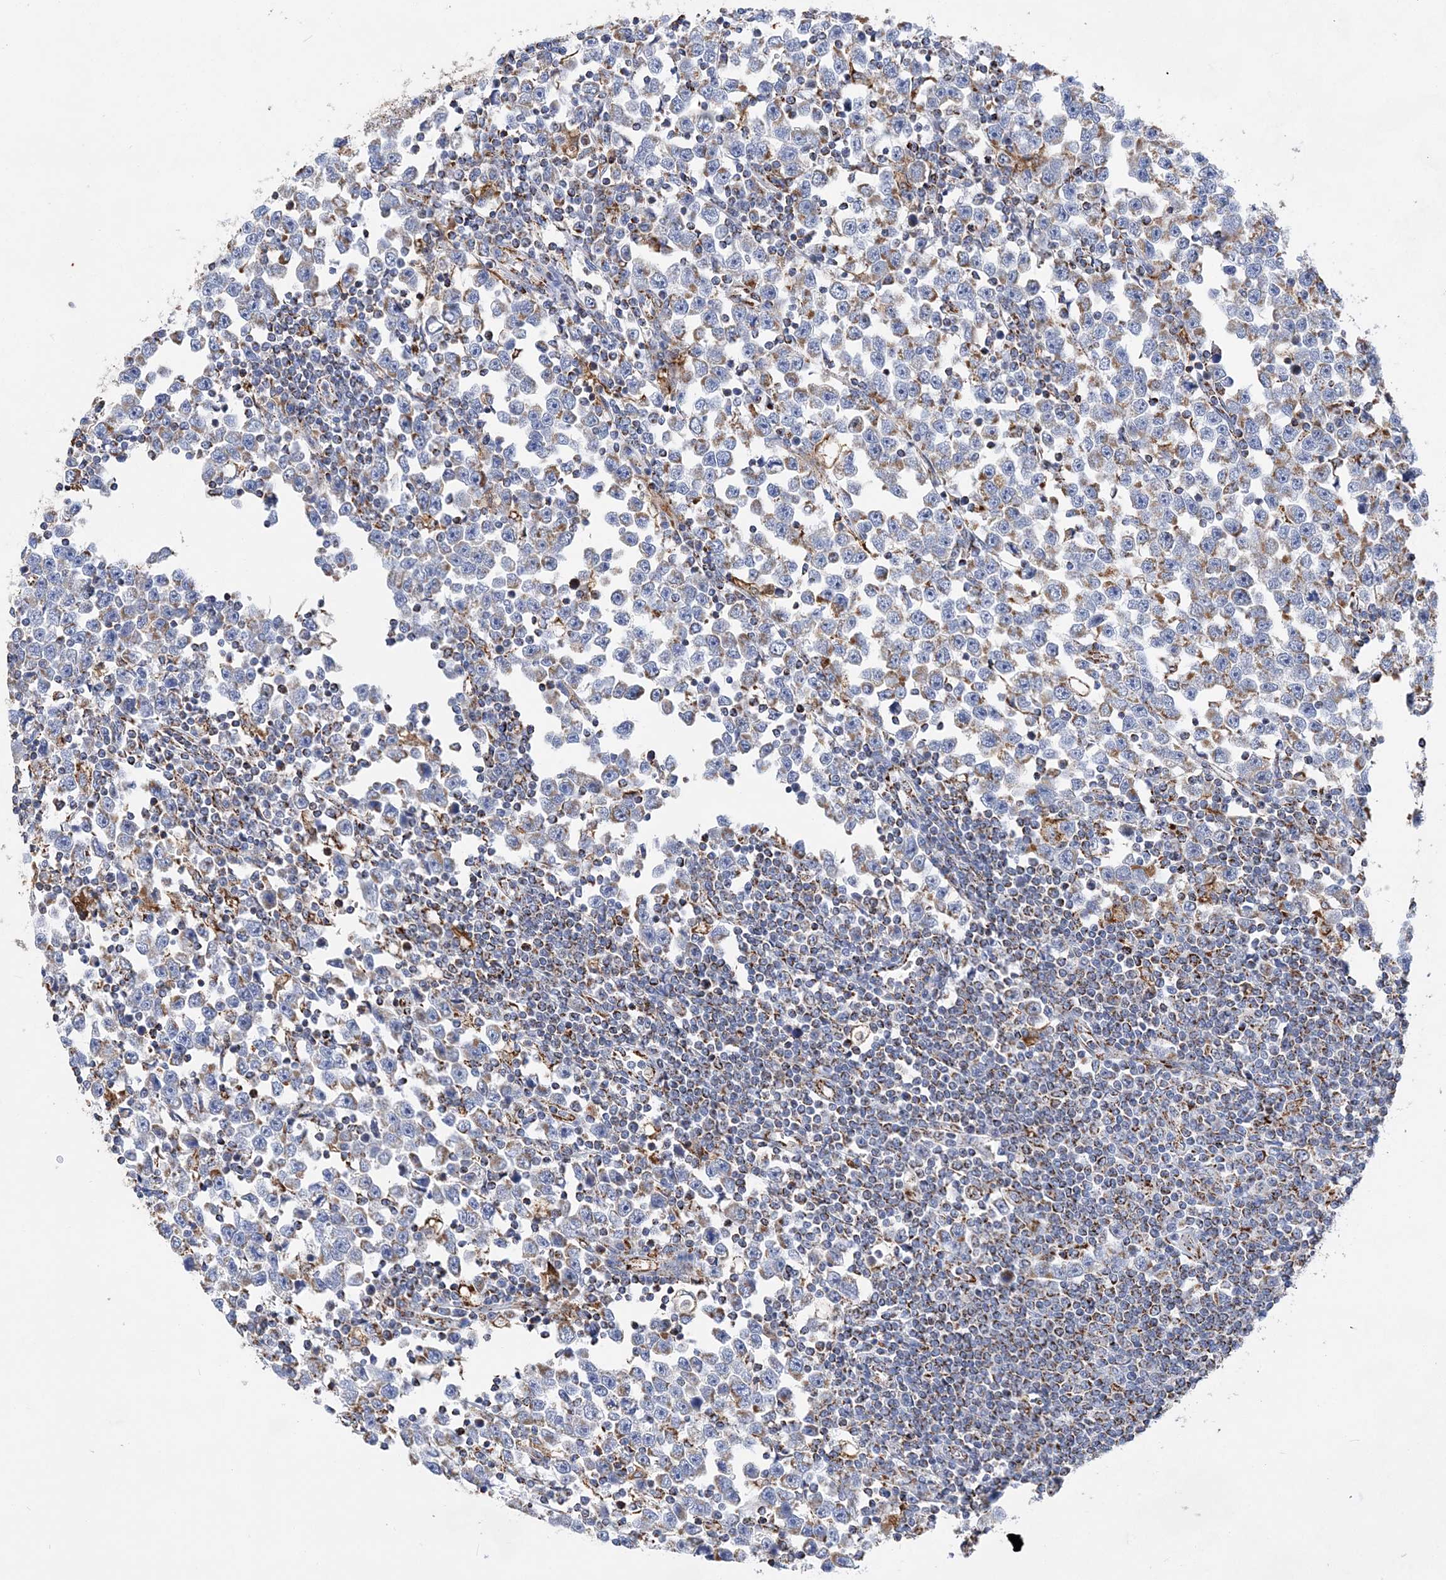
{"staining": {"intensity": "moderate", "quantity": "25%-75%", "location": "cytoplasmic/membranous"}, "tissue": "testis cancer", "cell_type": "Tumor cells", "image_type": "cancer", "snomed": [{"axis": "morphology", "description": "Normal tissue, NOS"}, {"axis": "morphology", "description": "Seminoma, NOS"}, {"axis": "topography", "description": "Testis"}], "caption": "Protein expression analysis of human seminoma (testis) reveals moderate cytoplasmic/membranous staining in about 25%-75% of tumor cells.", "gene": "ACOT9", "patient": {"sex": "male", "age": 43}}